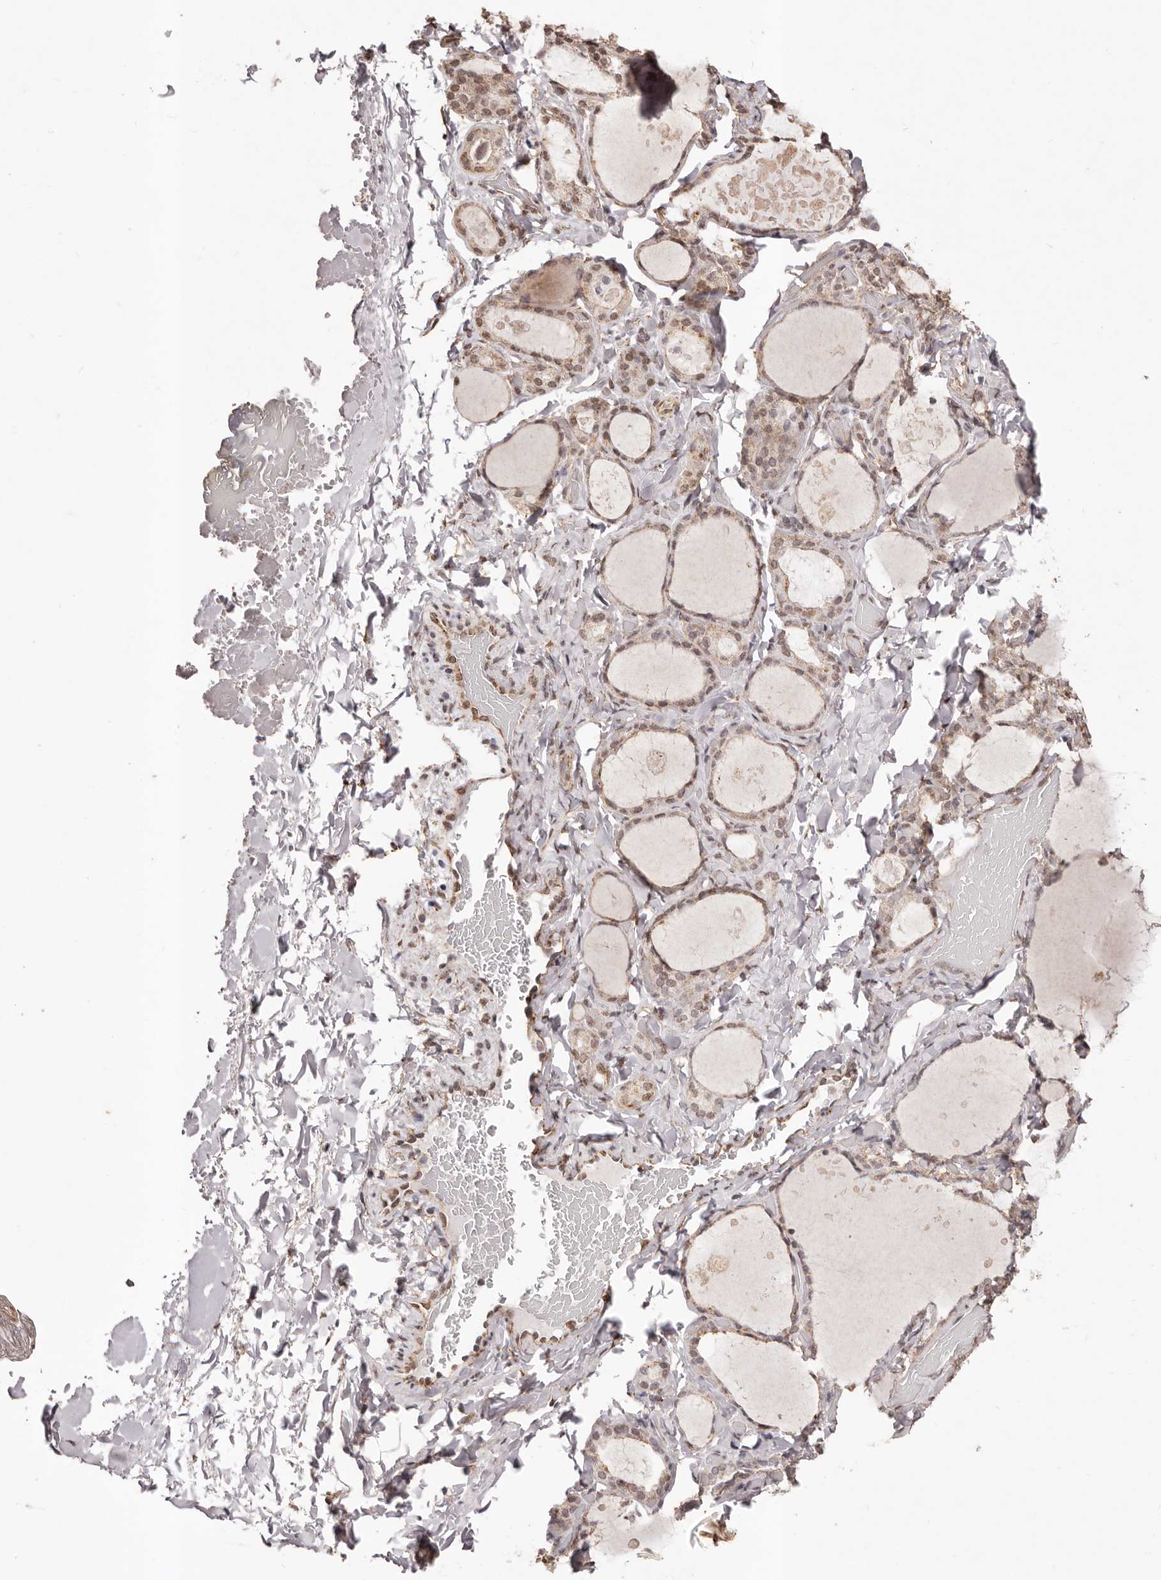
{"staining": {"intensity": "moderate", "quantity": ">75%", "location": "cytoplasmic/membranous,nuclear"}, "tissue": "thyroid gland", "cell_type": "Glandular cells", "image_type": "normal", "snomed": [{"axis": "morphology", "description": "Normal tissue, NOS"}, {"axis": "topography", "description": "Thyroid gland"}], "caption": "IHC (DAB (3,3'-diaminobenzidine)) staining of unremarkable thyroid gland demonstrates moderate cytoplasmic/membranous,nuclear protein expression in about >75% of glandular cells.", "gene": "RPS6KA5", "patient": {"sex": "female", "age": 44}}